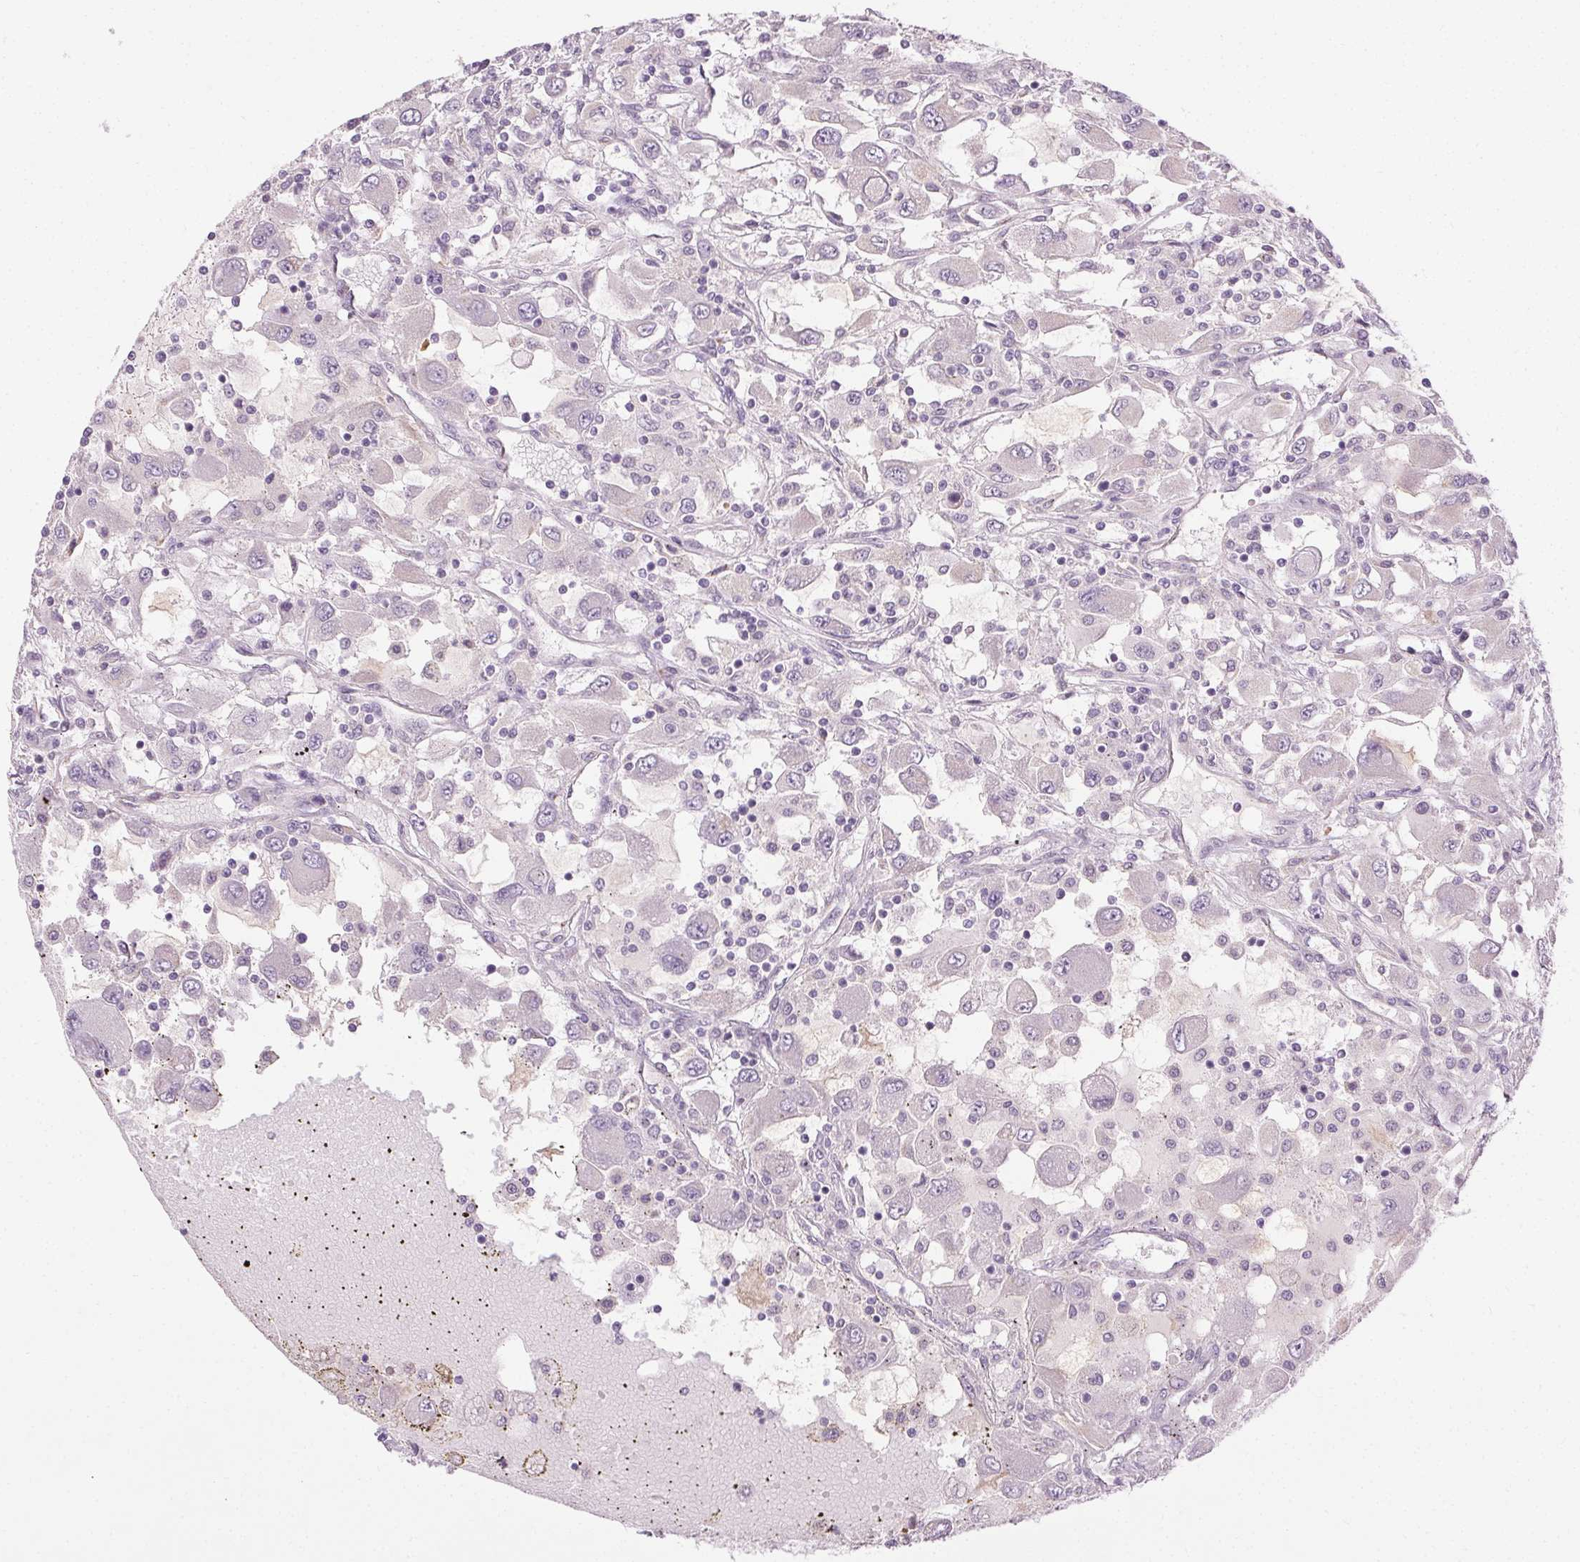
{"staining": {"intensity": "negative", "quantity": "none", "location": "none"}, "tissue": "renal cancer", "cell_type": "Tumor cells", "image_type": "cancer", "snomed": [{"axis": "morphology", "description": "Adenocarcinoma, NOS"}, {"axis": "topography", "description": "Kidney"}], "caption": "Tumor cells show no significant positivity in renal cancer (adenocarcinoma). (DAB (3,3'-diaminobenzidine) immunohistochemistry, high magnification).", "gene": "FAM168A", "patient": {"sex": "female", "age": 67}}